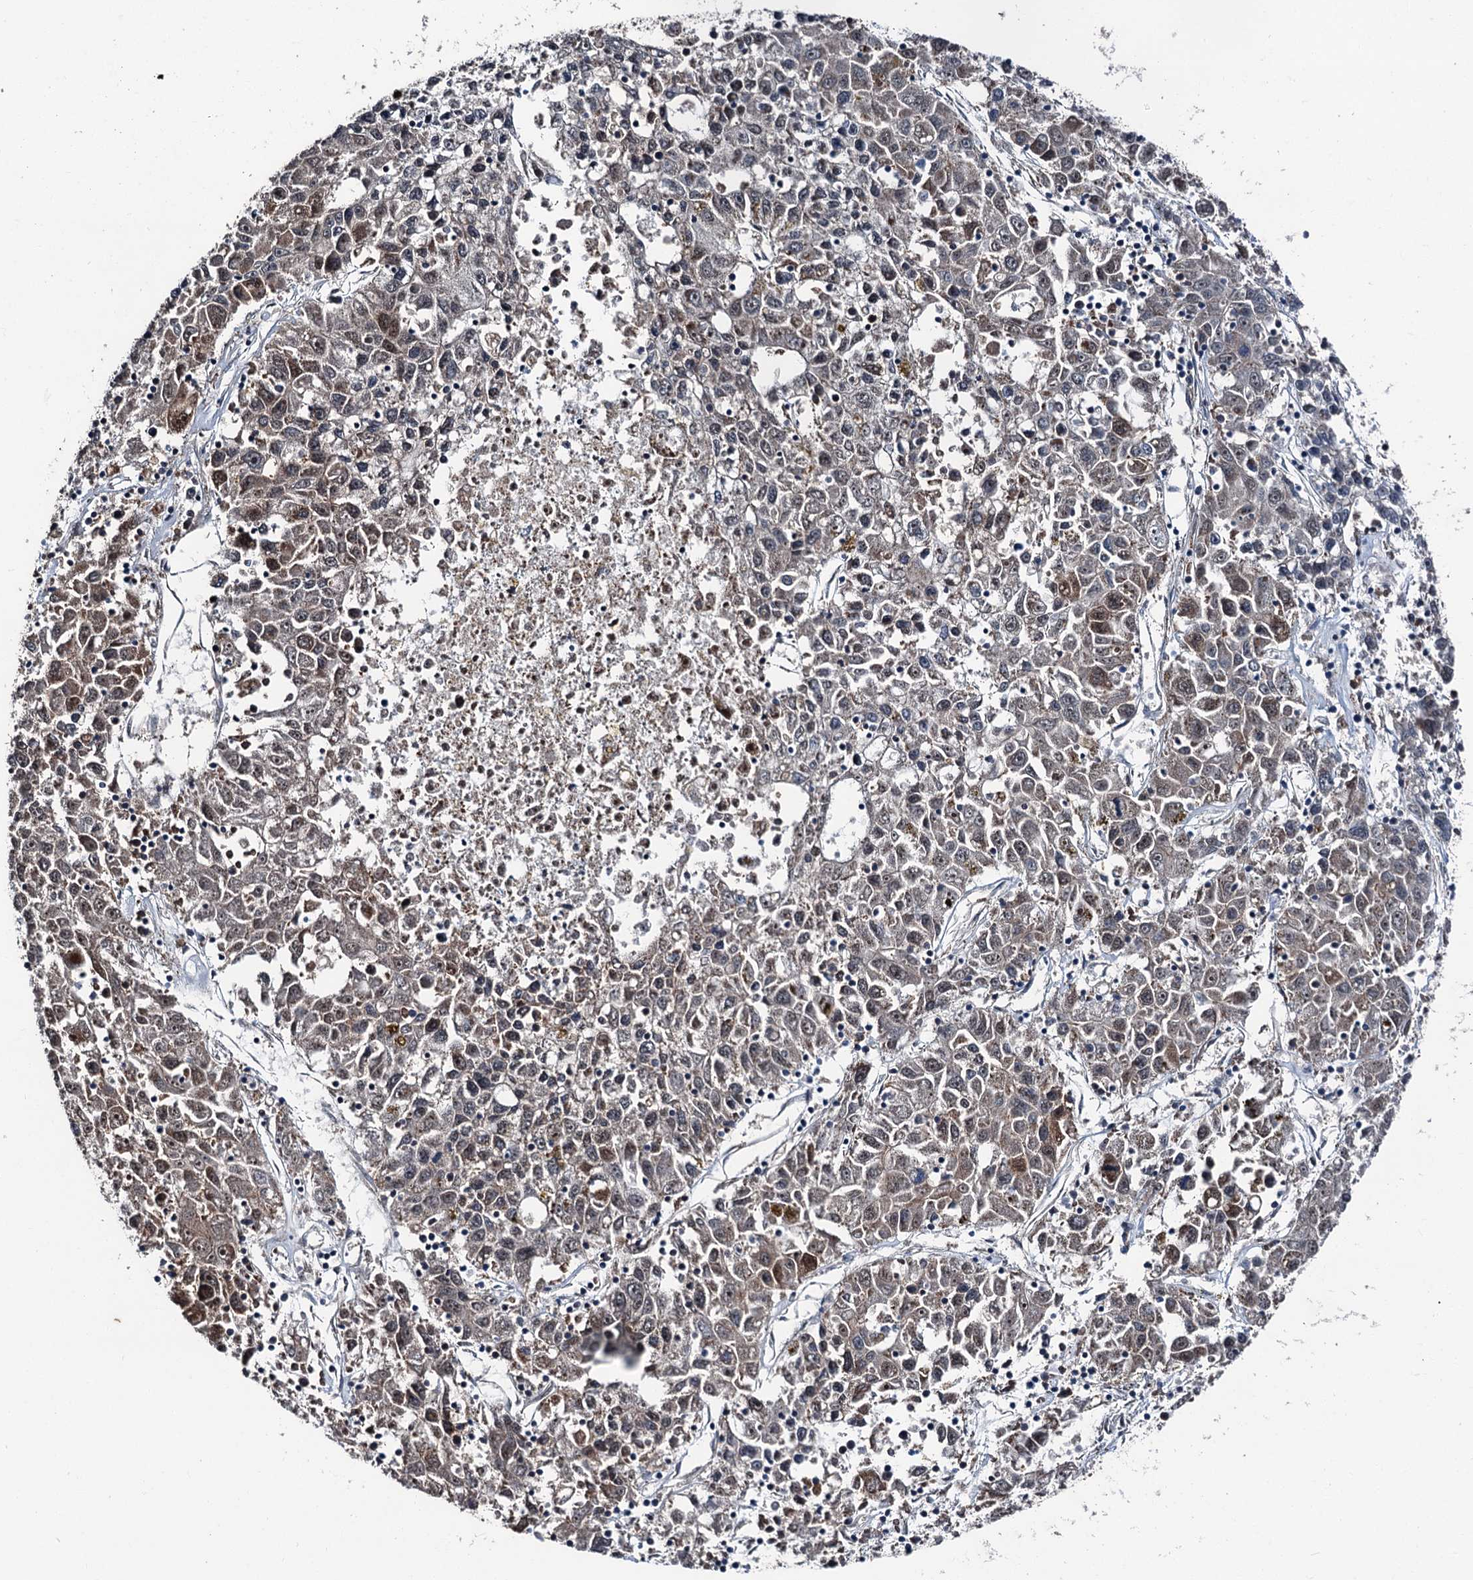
{"staining": {"intensity": "moderate", "quantity": "<25%", "location": "cytoplasmic/membranous,nuclear"}, "tissue": "liver cancer", "cell_type": "Tumor cells", "image_type": "cancer", "snomed": [{"axis": "morphology", "description": "Carcinoma, Hepatocellular, NOS"}, {"axis": "topography", "description": "Liver"}], "caption": "Immunohistochemistry histopathology image of hepatocellular carcinoma (liver) stained for a protein (brown), which displays low levels of moderate cytoplasmic/membranous and nuclear expression in about <25% of tumor cells.", "gene": "PSMD13", "patient": {"sex": "male", "age": 49}}